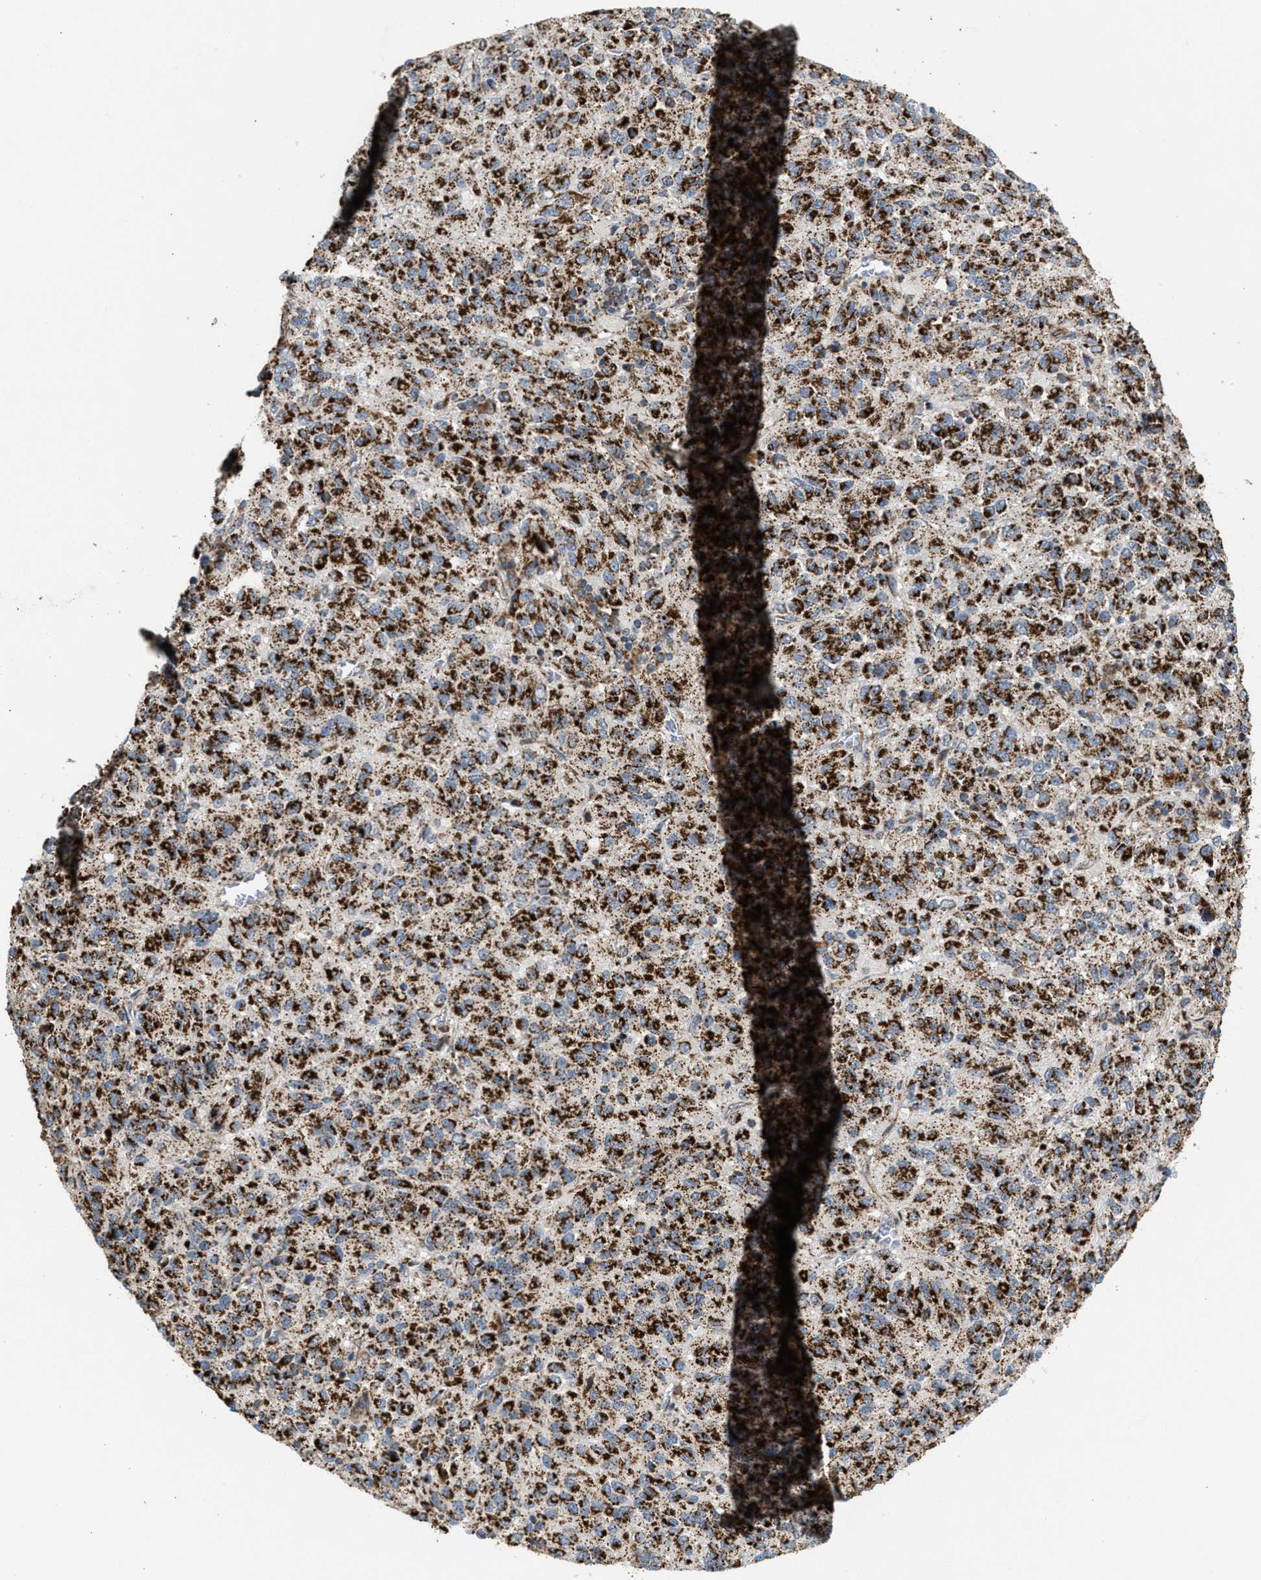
{"staining": {"intensity": "strong", "quantity": ">75%", "location": "cytoplasmic/membranous"}, "tissue": "melanoma", "cell_type": "Tumor cells", "image_type": "cancer", "snomed": [{"axis": "morphology", "description": "Malignant melanoma, Metastatic site"}, {"axis": "topography", "description": "Lung"}], "caption": "Immunohistochemical staining of malignant melanoma (metastatic site) demonstrates high levels of strong cytoplasmic/membranous expression in approximately >75% of tumor cells. The protein is shown in brown color, while the nuclei are stained blue.", "gene": "TACO1", "patient": {"sex": "male", "age": 64}}